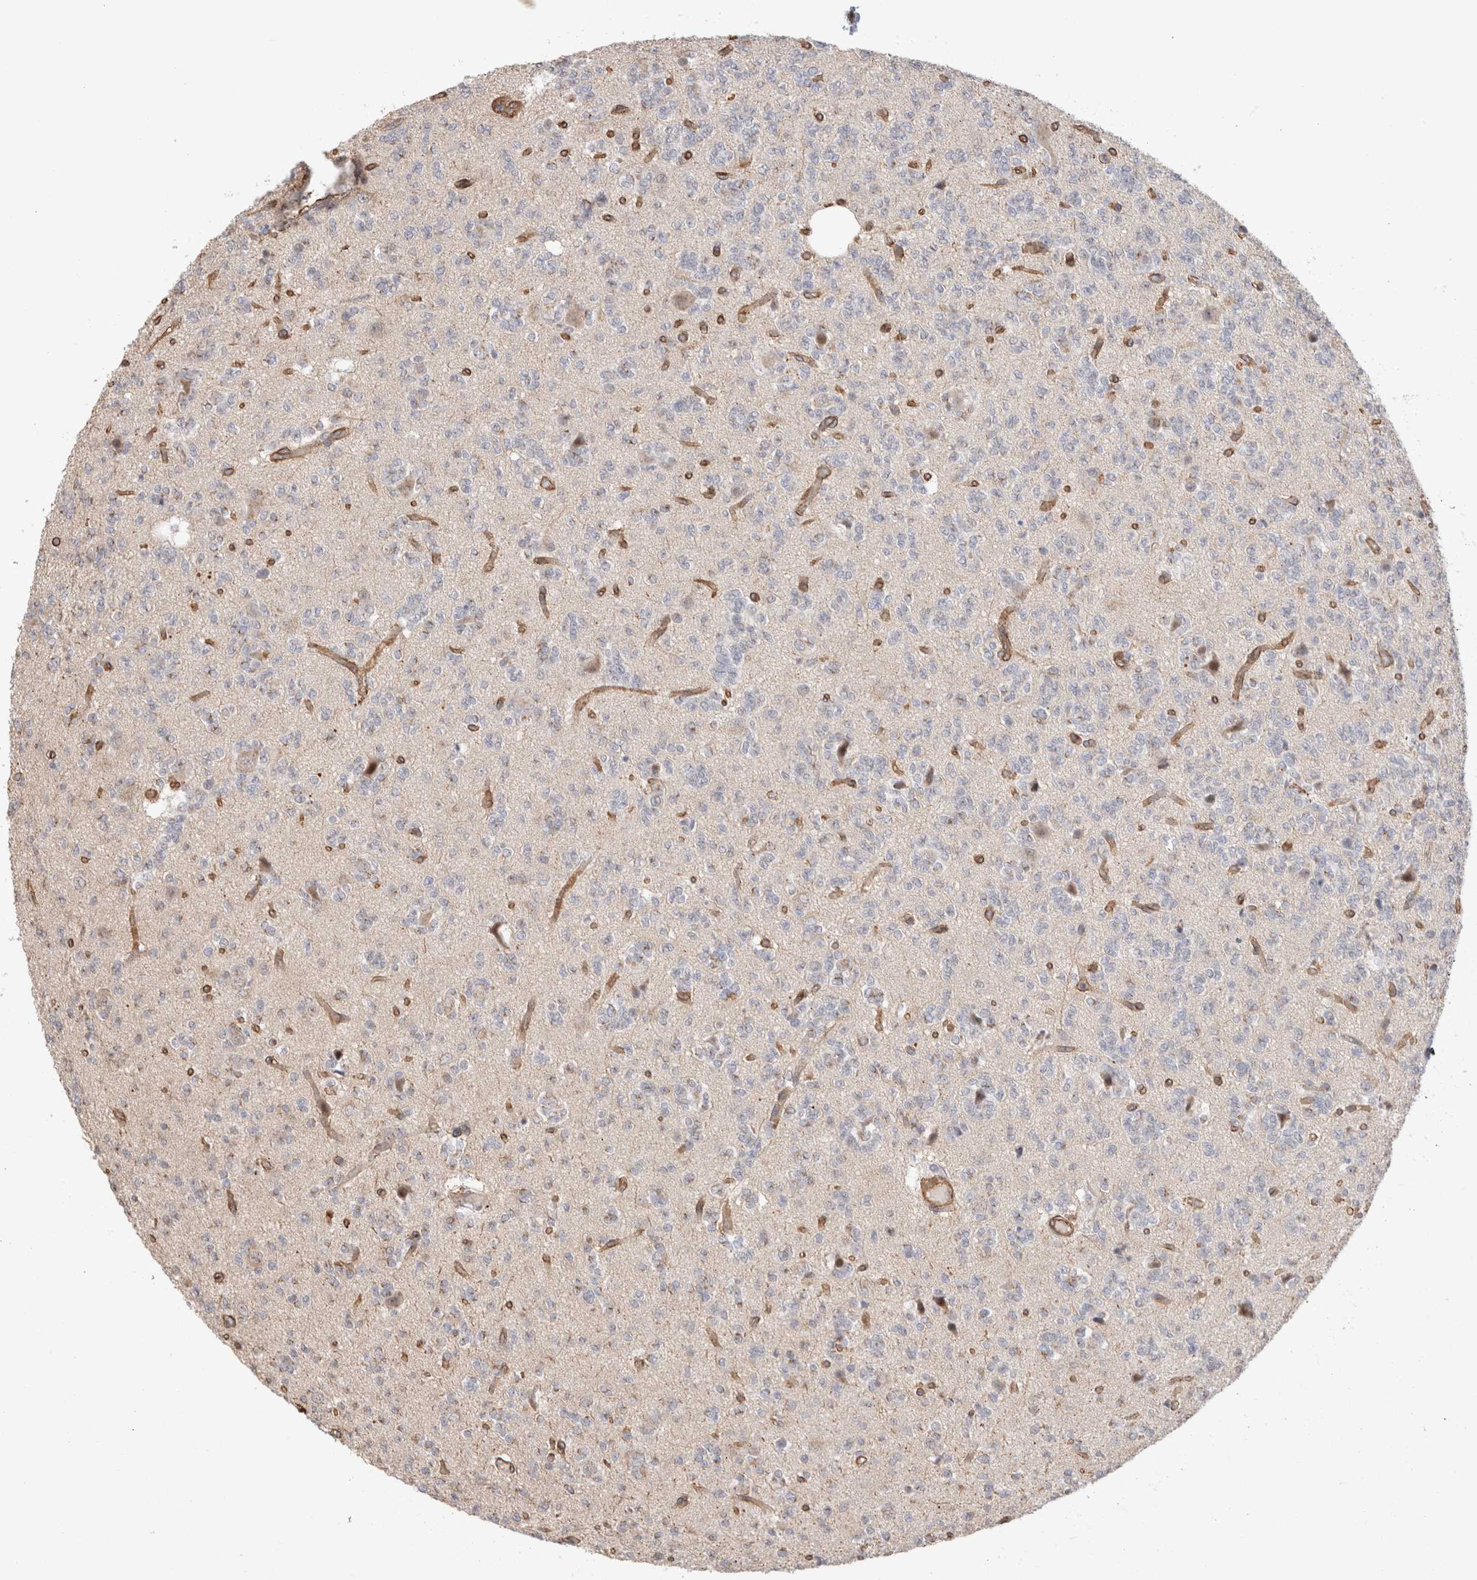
{"staining": {"intensity": "negative", "quantity": "none", "location": "none"}, "tissue": "glioma", "cell_type": "Tumor cells", "image_type": "cancer", "snomed": [{"axis": "morphology", "description": "Glioma, malignant, Low grade"}, {"axis": "topography", "description": "Brain"}], "caption": "High magnification brightfield microscopy of glioma stained with DAB (3,3'-diaminobenzidine) (brown) and counterstained with hematoxylin (blue): tumor cells show no significant expression.", "gene": "CAAP1", "patient": {"sex": "male", "age": 38}}